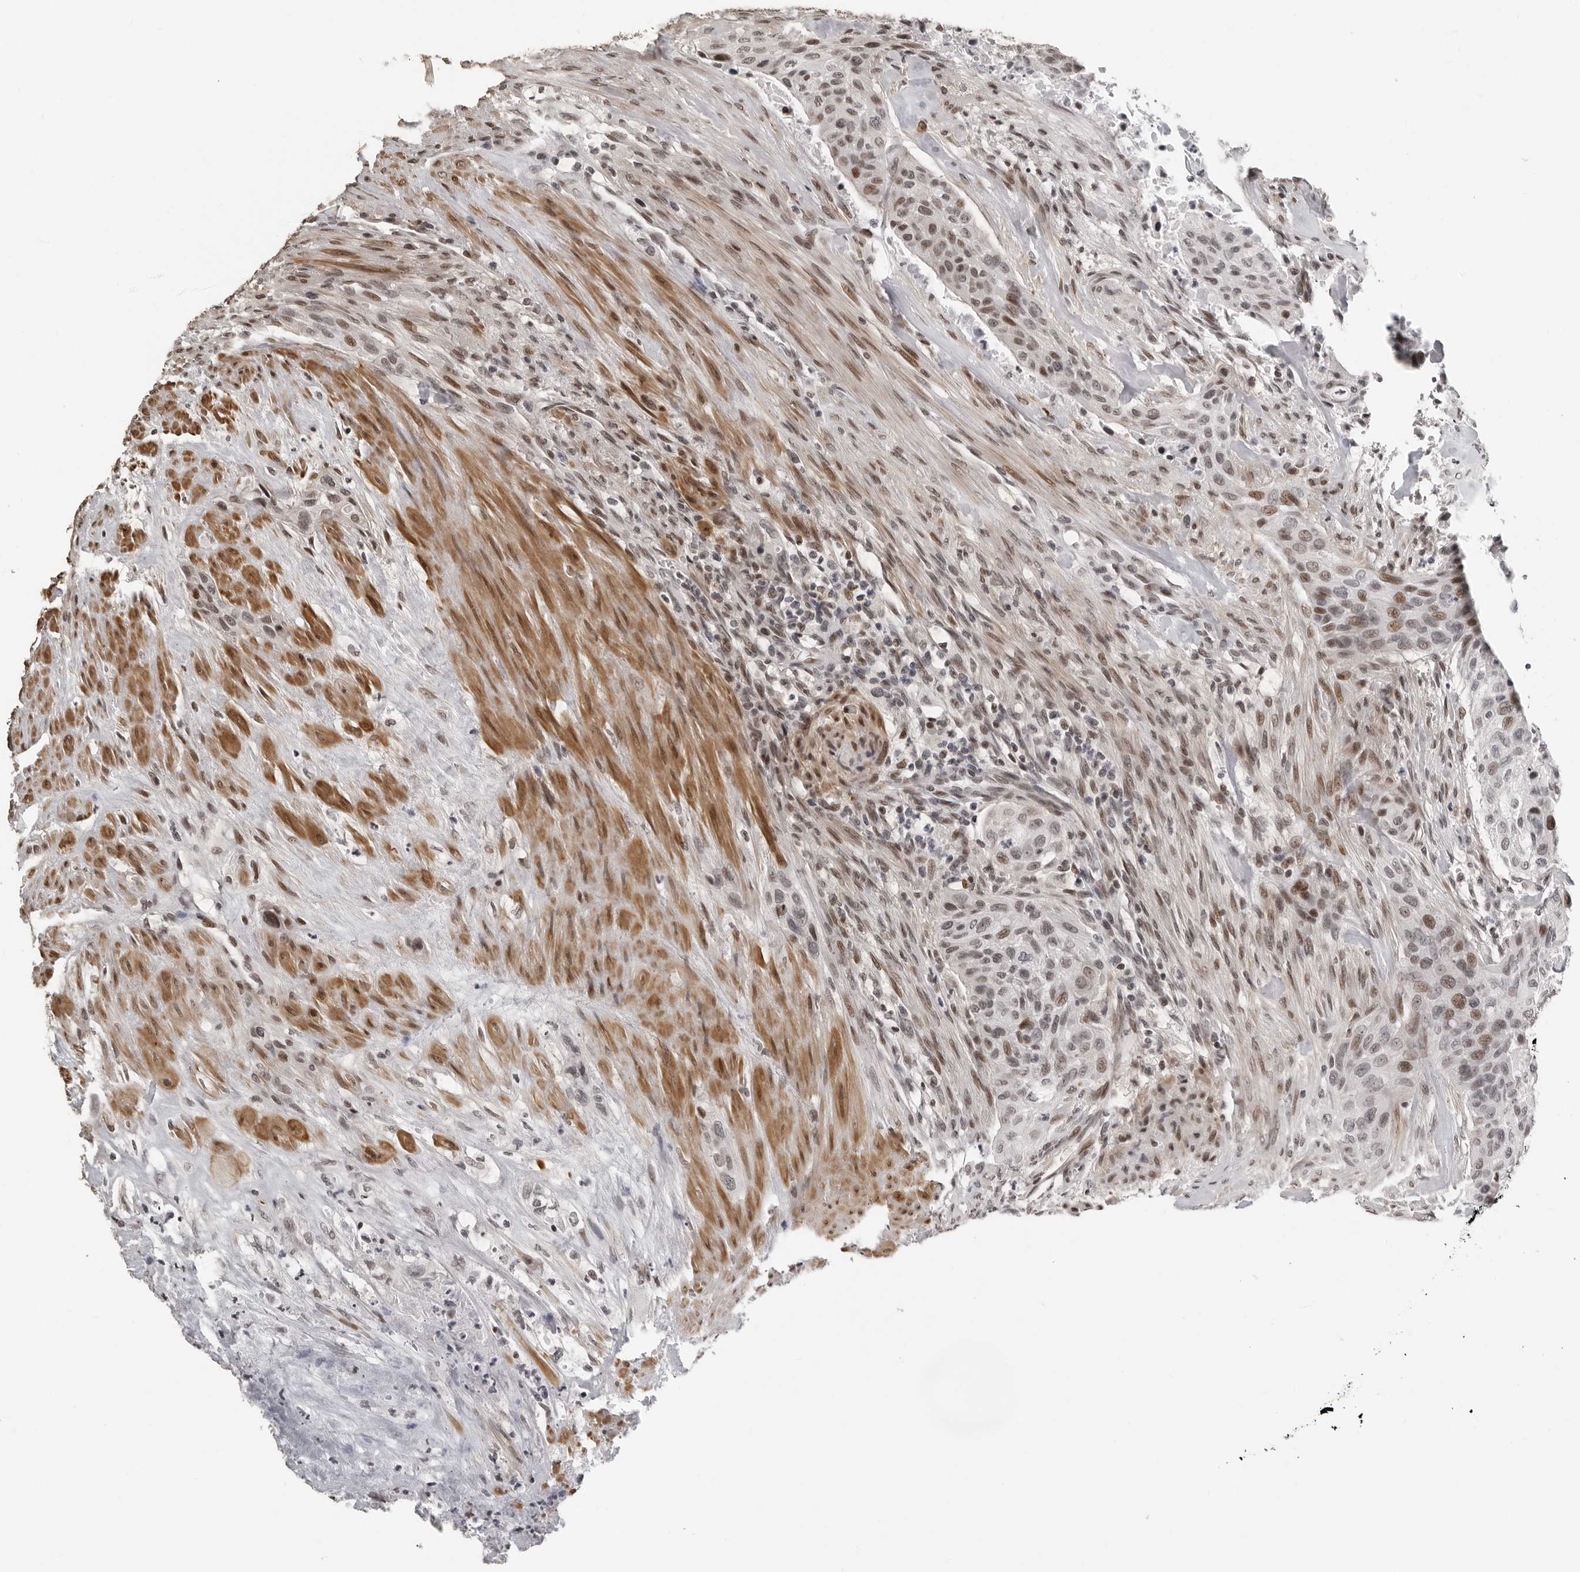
{"staining": {"intensity": "weak", "quantity": ">75%", "location": "nuclear"}, "tissue": "urothelial cancer", "cell_type": "Tumor cells", "image_type": "cancer", "snomed": [{"axis": "morphology", "description": "Urothelial carcinoma, High grade"}, {"axis": "topography", "description": "Urinary bladder"}], "caption": "Brown immunohistochemical staining in high-grade urothelial carcinoma exhibits weak nuclear positivity in about >75% of tumor cells.", "gene": "ORC1", "patient": {"sex": "male", "age": 35}}